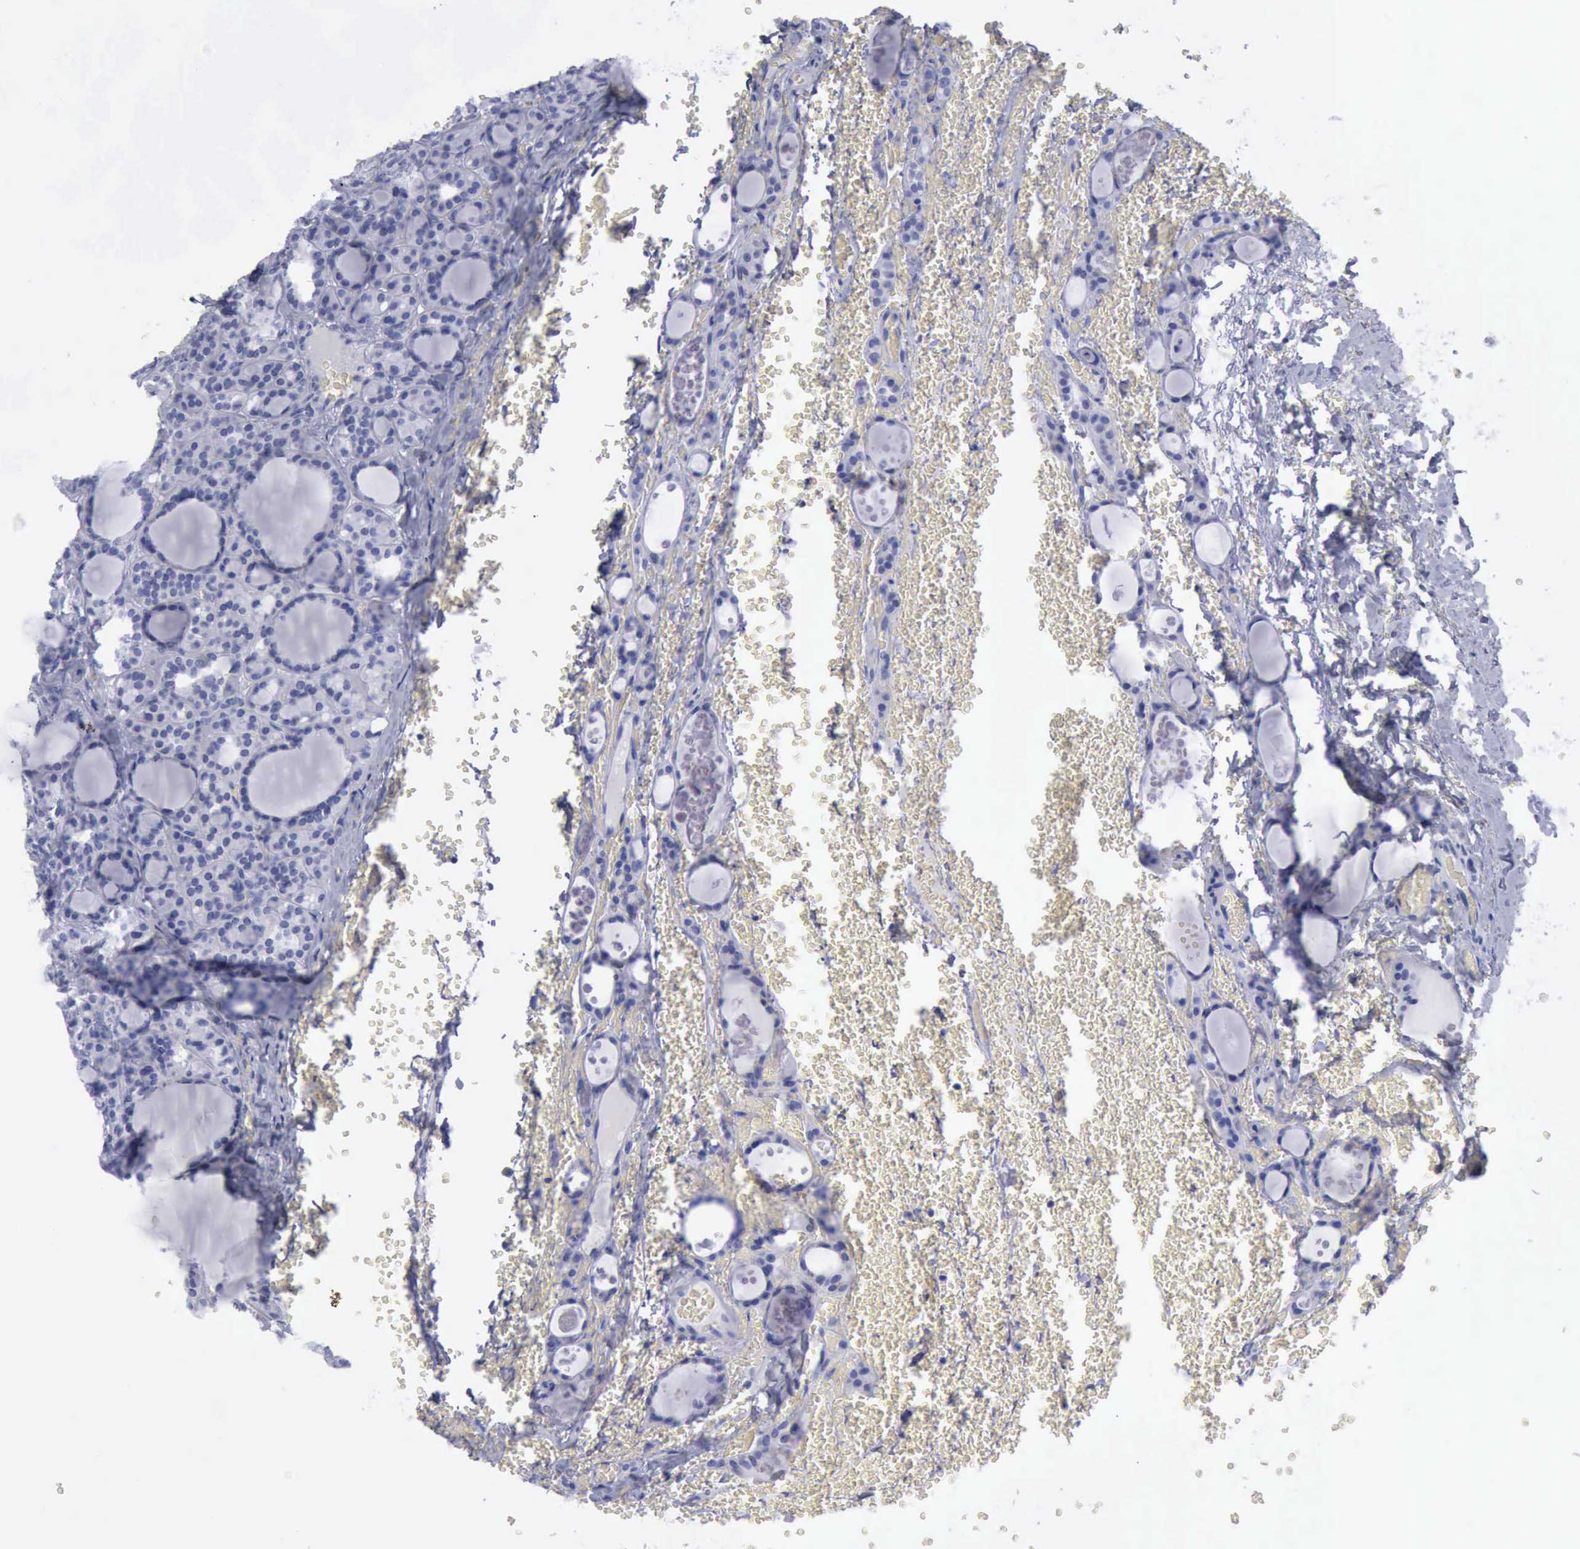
{"staining": {"intensity": "negative", "quantity": "none", "location": "none"}, "tissue": "thyroid cancer", "cell_type": "Tumor cells", "image_type": "cancer", "snomed": [{"axis": "morphology", "description": "Follicular adenoma carcinoma, NOS"}, {"axis": "topography", "description": "Thyroid gland"}], "caption": "A high-resolution histopathology image shows IHC staining of thyroid cancer (follicular adenoma carcinoma), which exhibits no significant positivity in tumor cells.", "gene": "KRT13", "patient": {"sex": "female", "age": 71}}